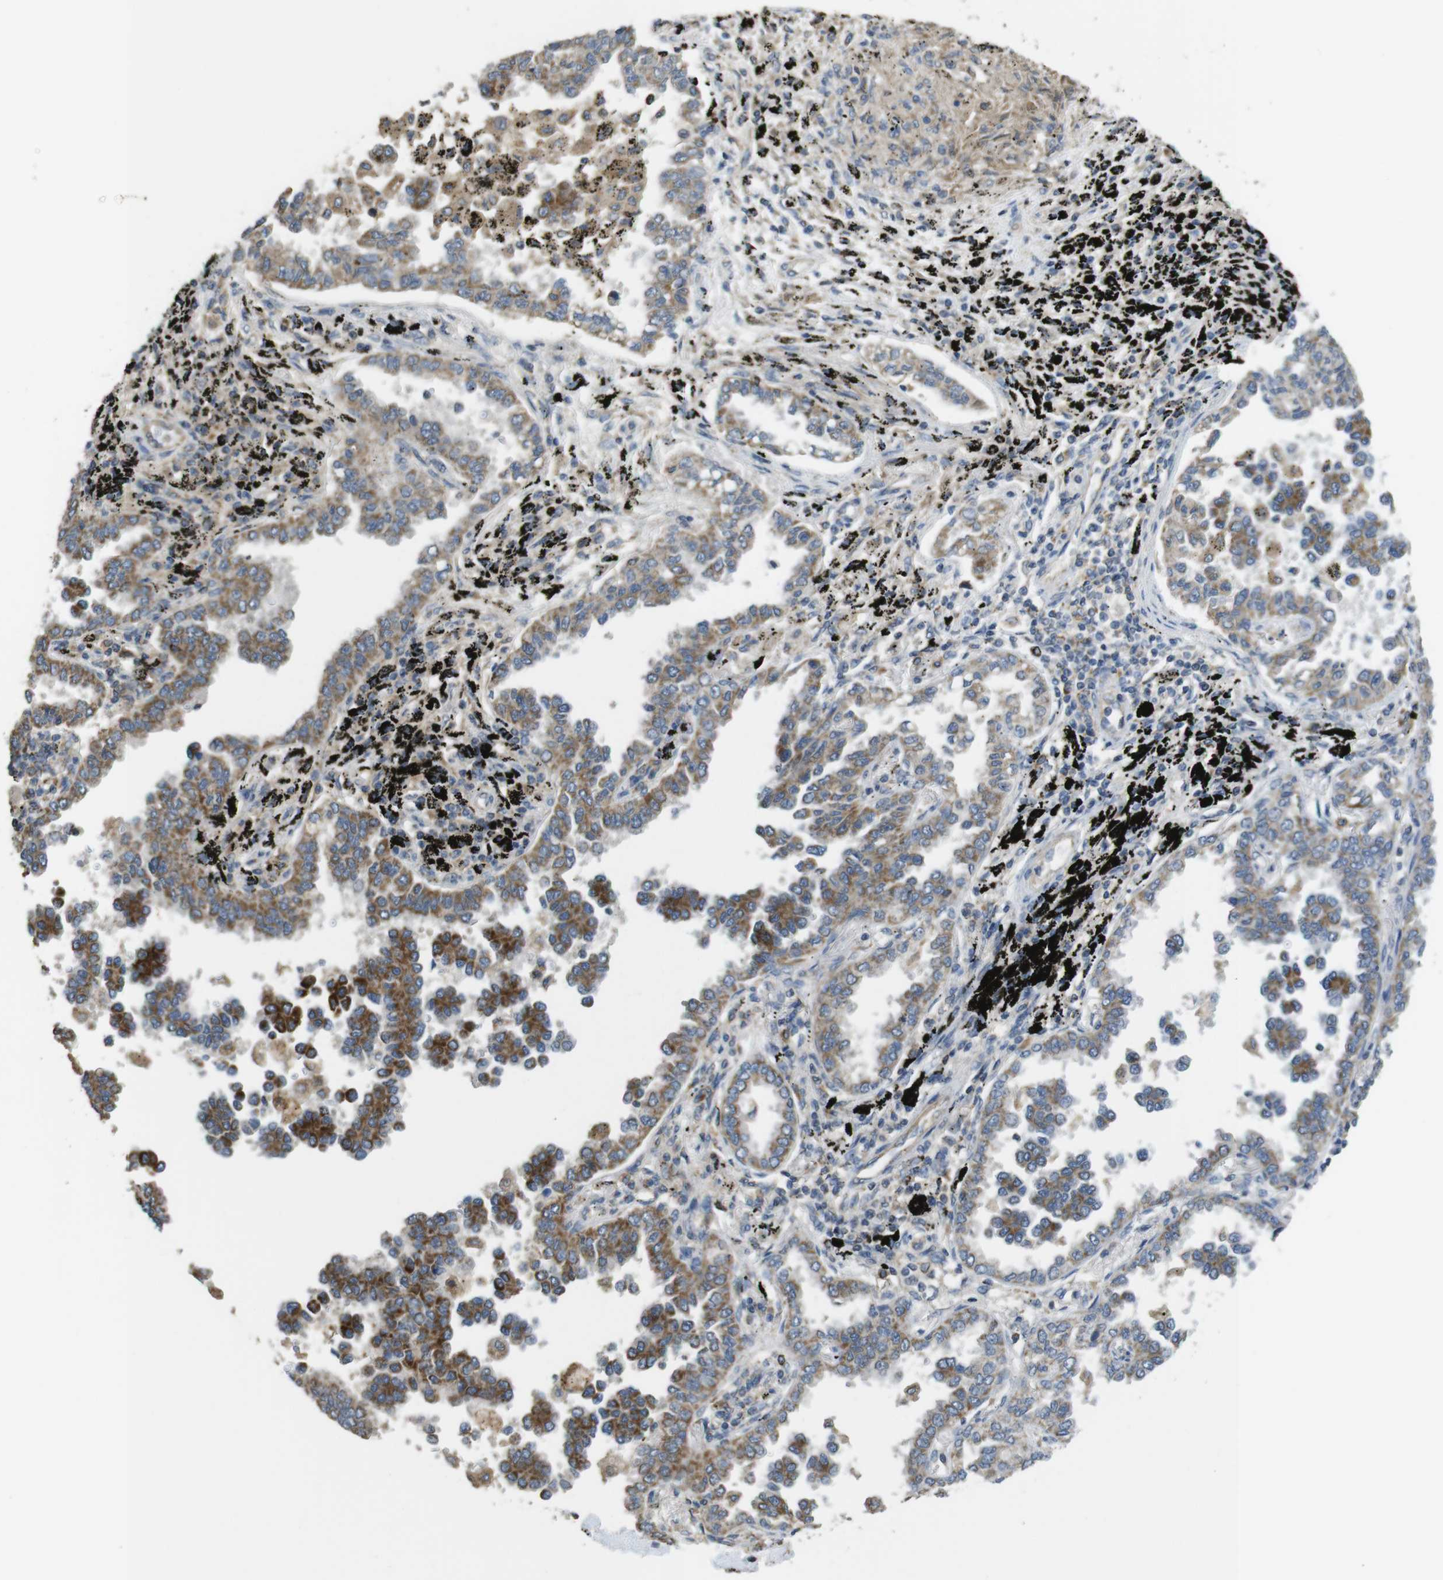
{"staining": {"intensity": "moderate", "quantity": "25%-75%", "location": "cytoplasmic/membranous"}, "tissue": "lung cancer", "cell_type": "Tumor cells", "image_type": "cancer", "snomed": [{"axis": "morphology", "description": "Normal tissue, NOS"}, {"axis": "morphology", "description": "Adenocarcinoma, NOS"}, {"axis": "topography", "description": "Lung"}], "caption": "Tumor cells display medium levels of moderate cytoplasmic/membranous positivity in about 25%-75% of cells in human lung cancer (adenocarcinoma). The staining was performed using DAB (3,3'-diaminobenzidine) to visualize the protein expression in brown, while the nuclei were stained in blue with hematoxylin (Magnification: 20x).", "gene": "CALHM2", "patient": {"sex": "male", "age": 59}}